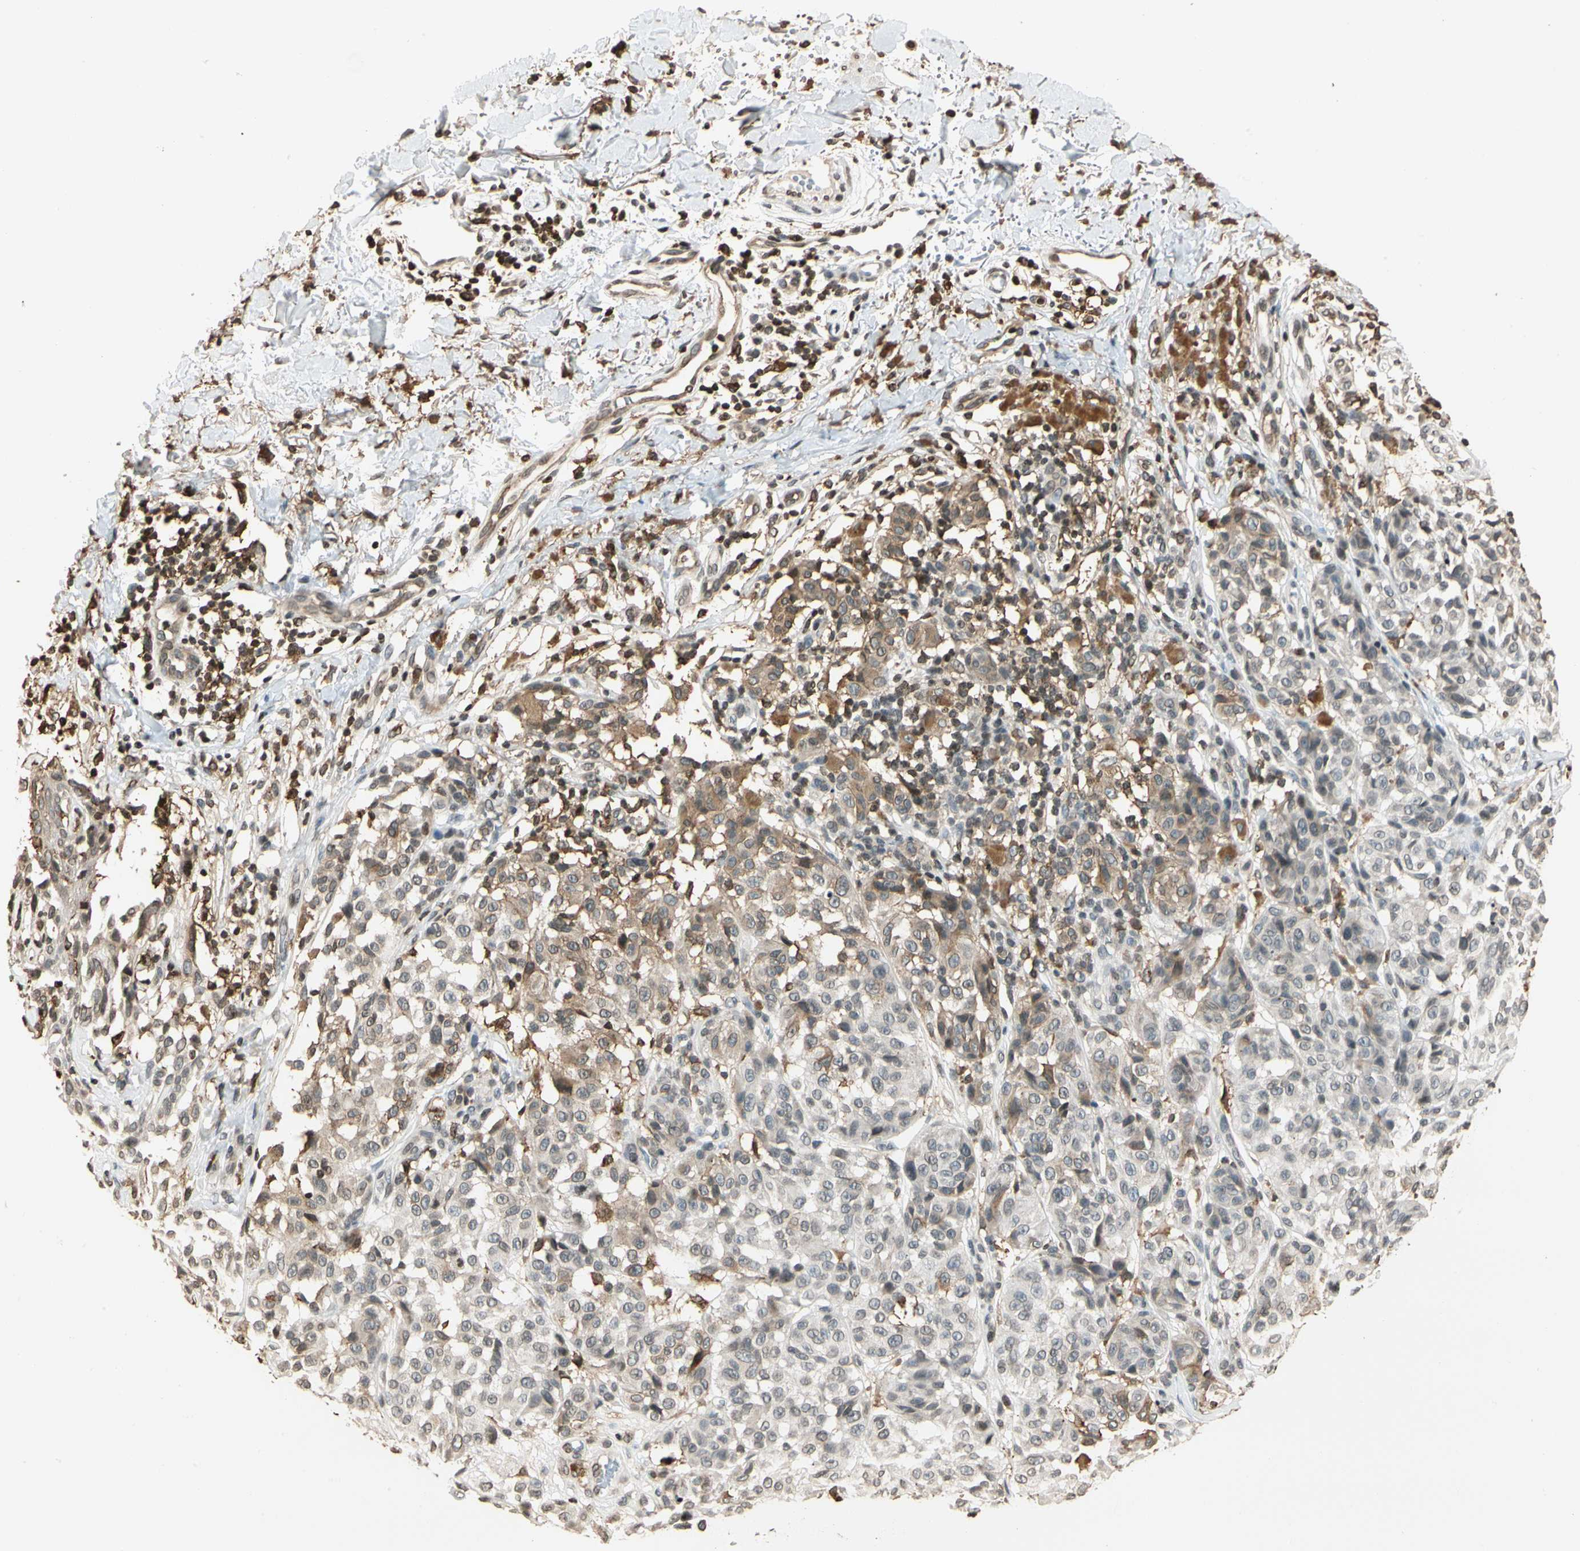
{"staining": {"intensity": "moderate", "quantity": "<25%", "location": "cytoplasmic/membranous,nuclear"}, "tissue": "melanoma", "cell_type": "Tumor cells", "image_type": "cancer", "snomed": [{"axis": "morphology", "description": "Malignant melanoma, NOS"}, {"axis": "topography", "description": "Skin"}], "caption": "Immunohistochemical staining of melanoma shows low levels of moderate cytoplasmic/membranous and nuclear staining in about <25% of tumor cells. The staining was performed using DAB, with brown indicating positive protein expression. Nuclei are stained blue with hematoxylin.", "gene": "FER", "patient": {"sex": "female", "age": 46}}